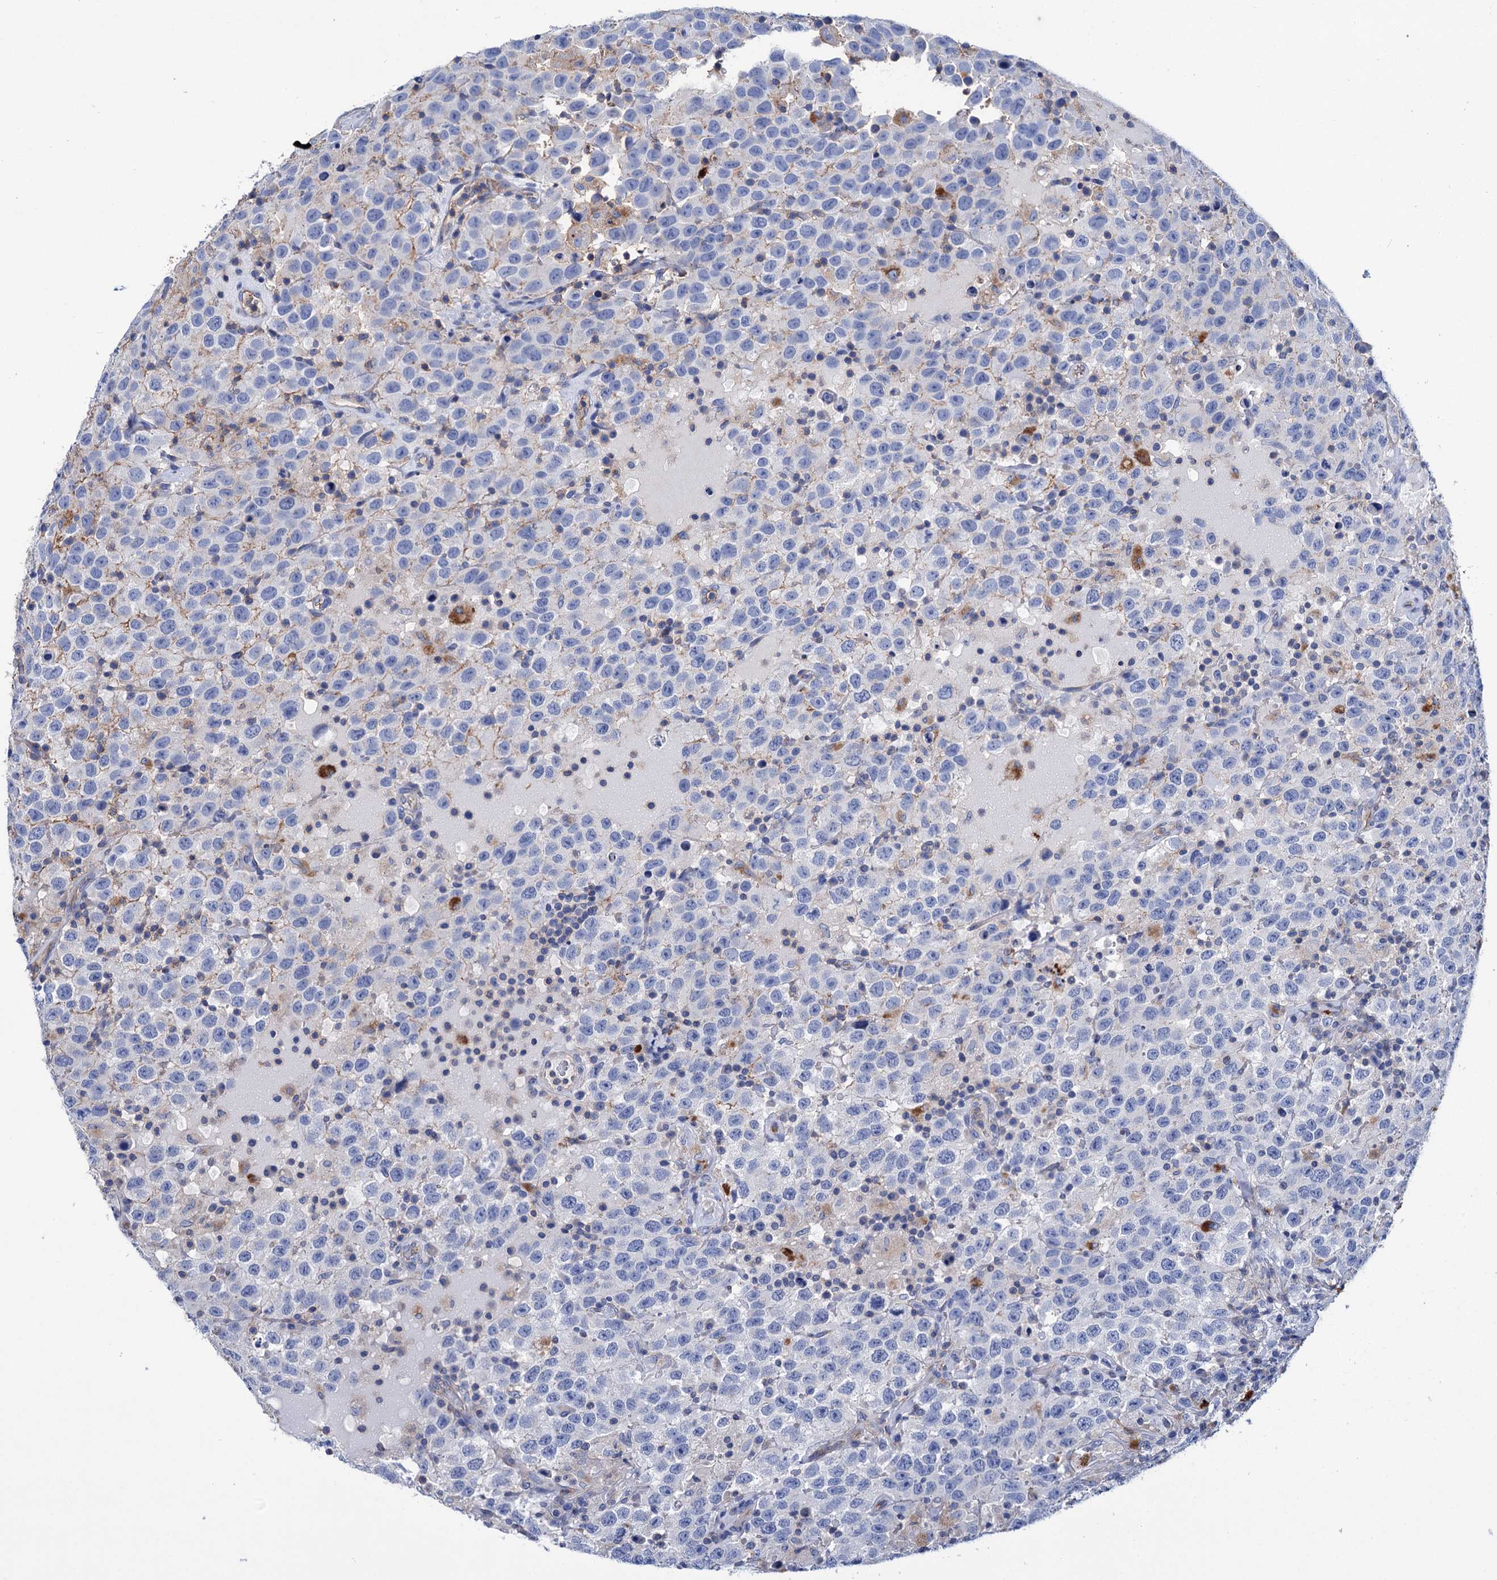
{"staining": {"intensity": "negative", "quantity": "none", "location": "none"}, "tissue": "testis cancer", "cell_type": "Tumor cells", "image_type": "cancer", "snomed": [{"axis": "morphology", "description": "Seminoma, NOS"}, {"axis": "topography", "description": "Testis"}], "caption": "A histopathology image of testis cancer (seminoma) stained for a protein reveals no brown staining in tumor cells.", "gene": "SCPEP1", "patient": {"sex": "male", "age": 41}}